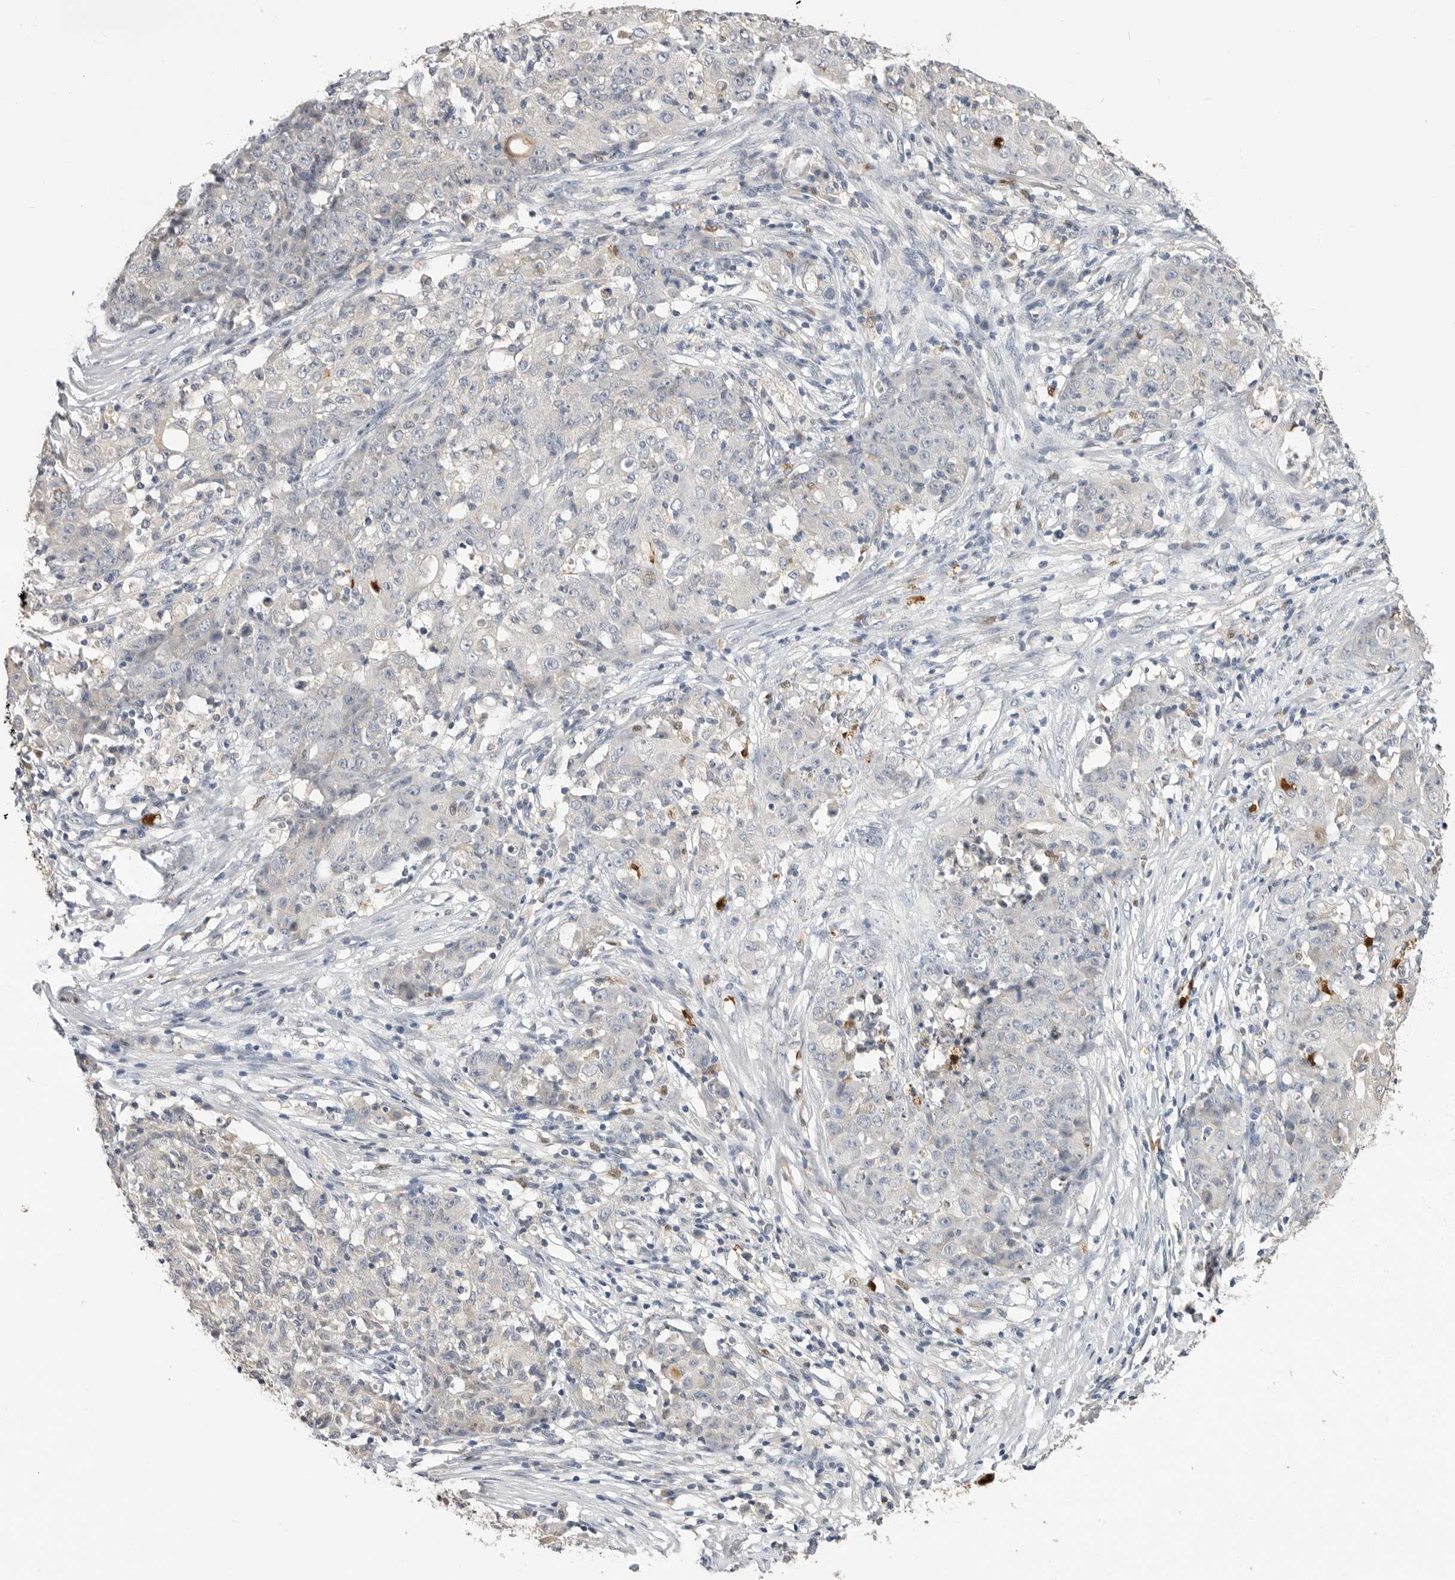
{"staining": {"intensity": "negative", "quantity": "none", "location": "none"}, "tissue": "ovarian cancer", "cell_type": "Tumor cells", "image_type": "cancer", "snomed": [{"axis": "morphology", "description": "Carcinoma, endometroid"}, {"axis": "topography", "description": "Ovary"}], "caption": "Protein analysis of endometroid carcinoma (ovarian) shows no significant positivity in tumor cells.", "gene": "LTBR", "patient": {"sex": "female", "age": 42}}